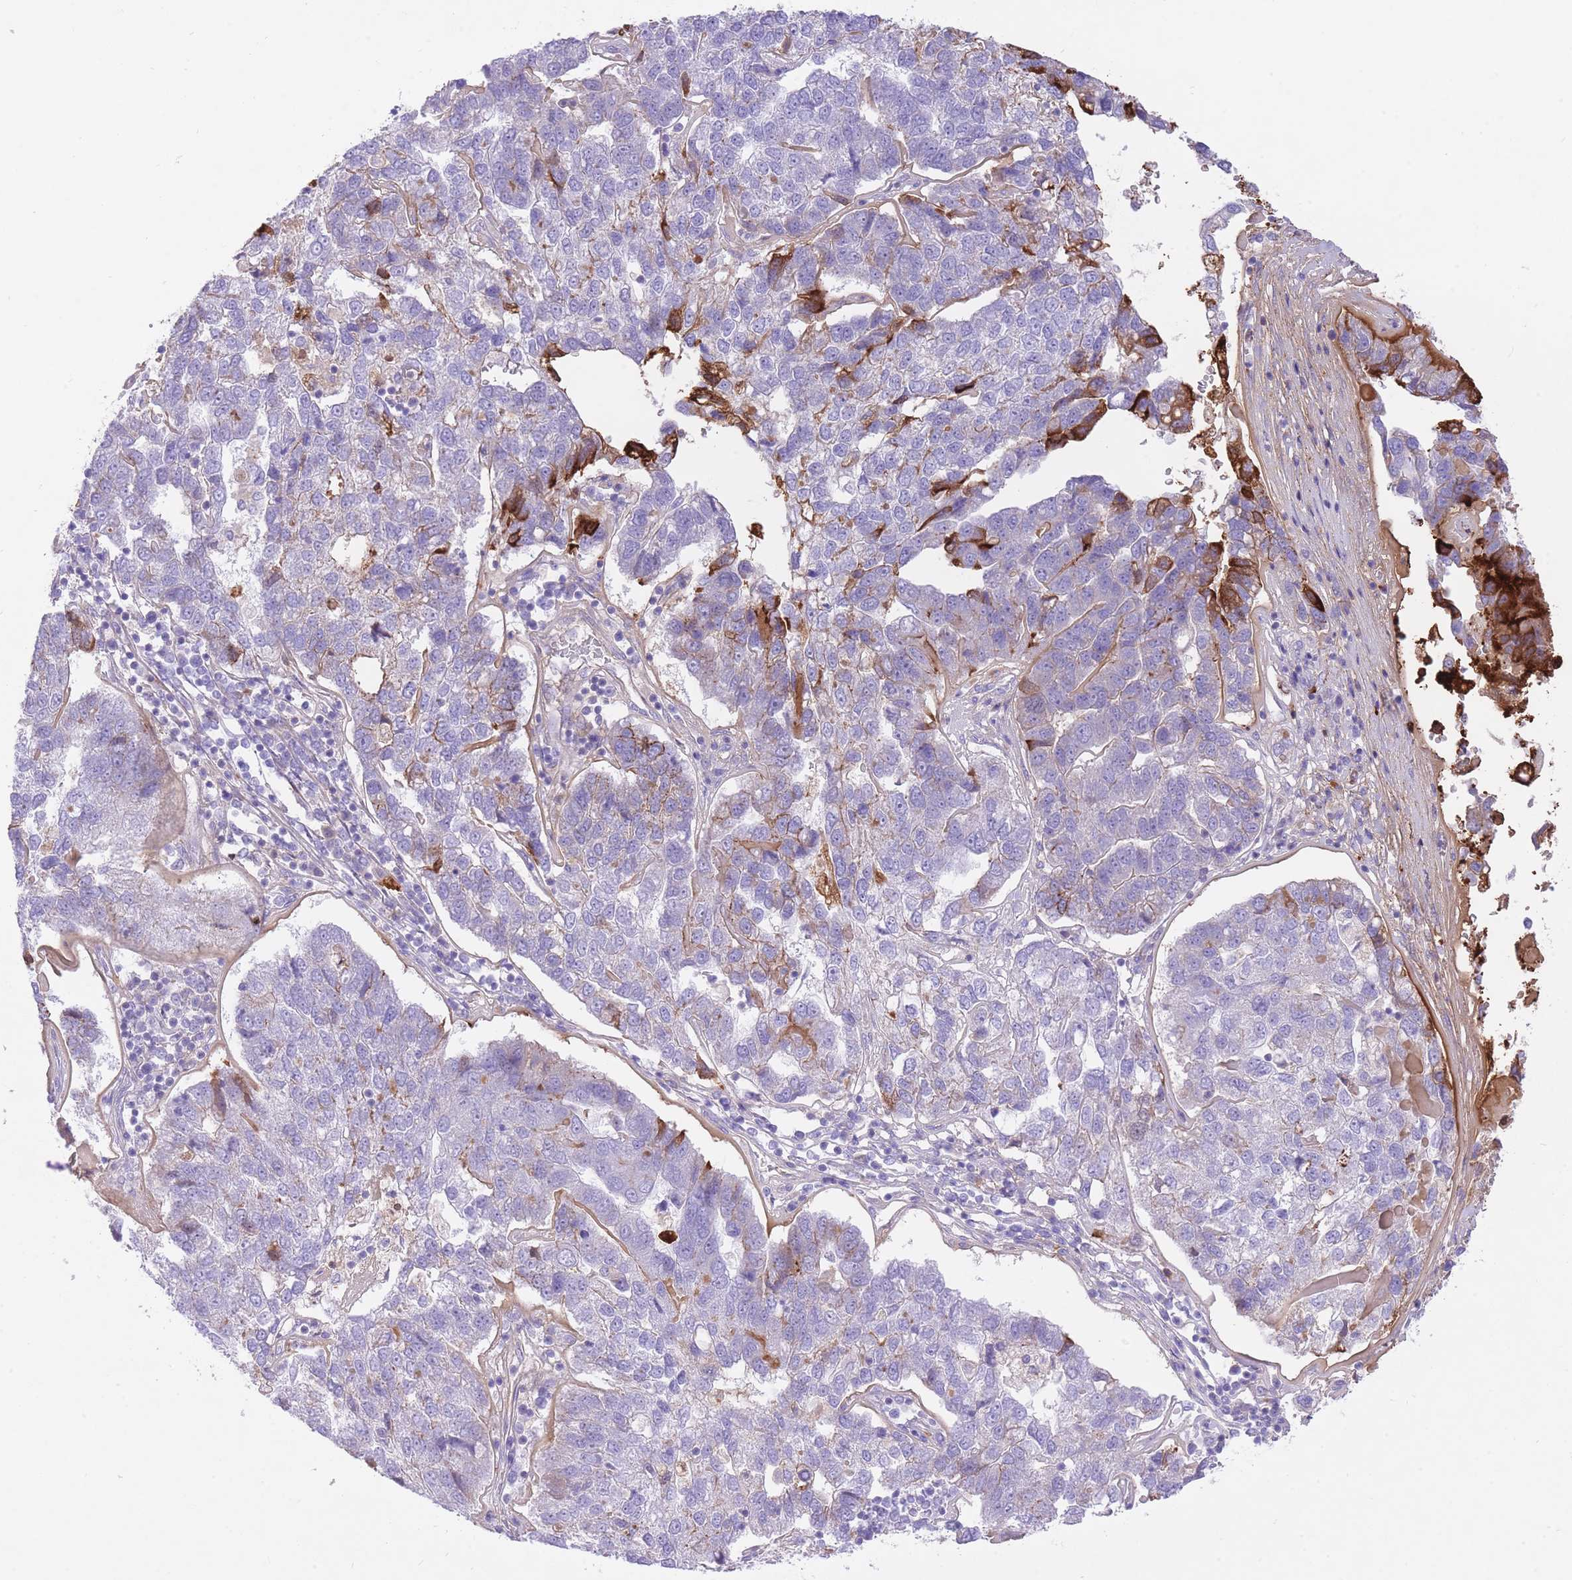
{"staining": {"intensity": "negative", "quantity": "none", "location": "none"}, "tissue": "pancreatic cancer", "cell_type": "Tumor cells", "image_type": "cancer", "snomed": [{"axis": "morphology", "description": "Adenocarcinoma, NOS"}, {"axis": "topography", "description": "Pancreas"}], "caption": "A high-resolution histopathology image shows immunohistochemistry staining of pancreatic cancer, which displays no significant positivity in tumor cells. (Brightfield microscopy of DAB immunohistochemistry at high magnification).", "gene": "HRG", "patient": {"sex": "female", "age": 61}}